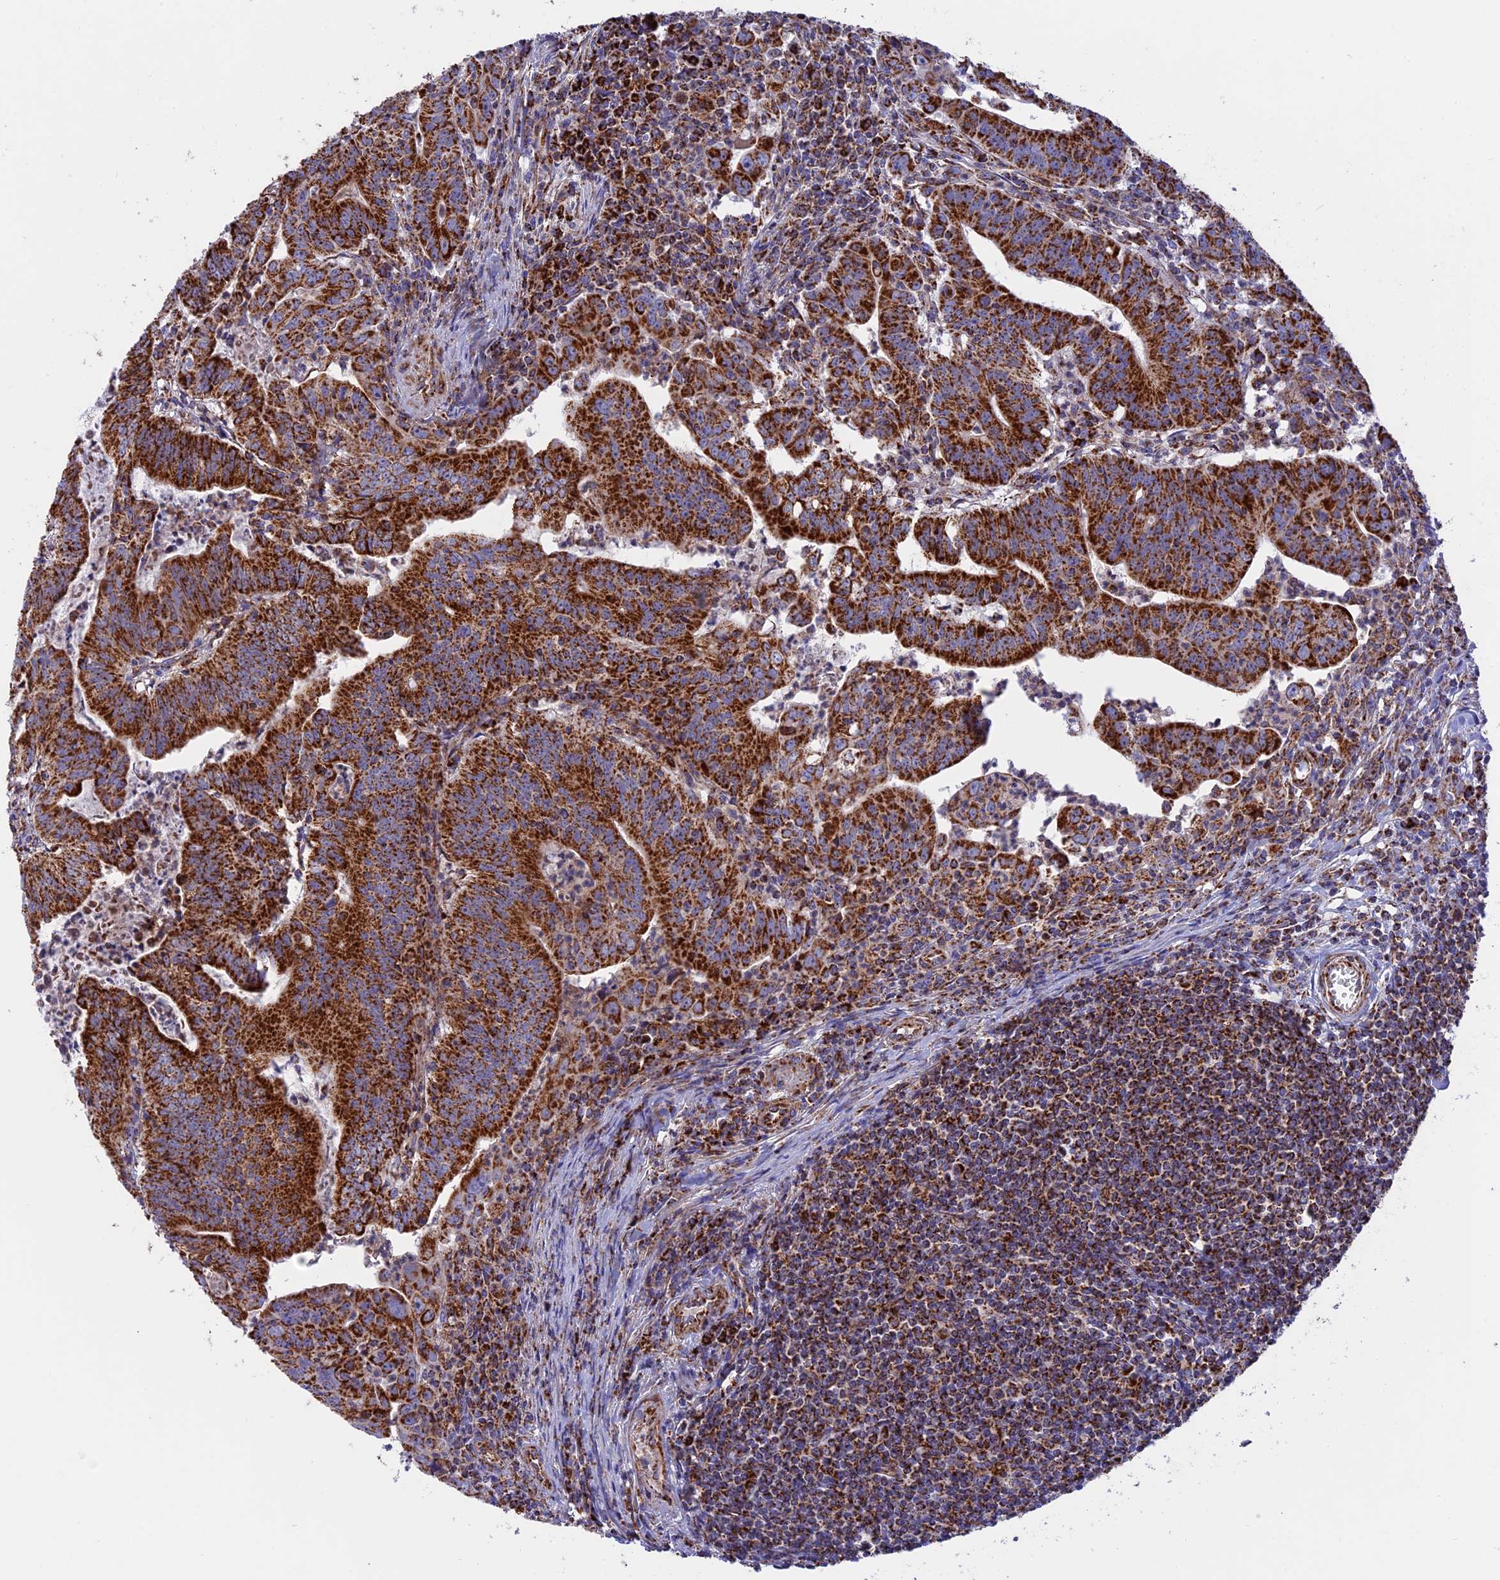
{"staining": {"intensity": "strong", "quantity": ">75%", "location": "cytoplasmic/membranous"}, "tissue": "colorectal cancer", "cell_type": "Tumor cells", "image_type": "cancer", "snomed": [{"axis": "morphology", "description": "Adenocarcinoma, NOS"}, {"axis": "topography", "description": "Rectum"}], "caption": "Tumor cells show strong cytoplasmic/membranous positivity in approximately >75% of cells in colorectal cancer.", "gene": "UQCRB", "patient": {"sex": "male", "age": 69}}